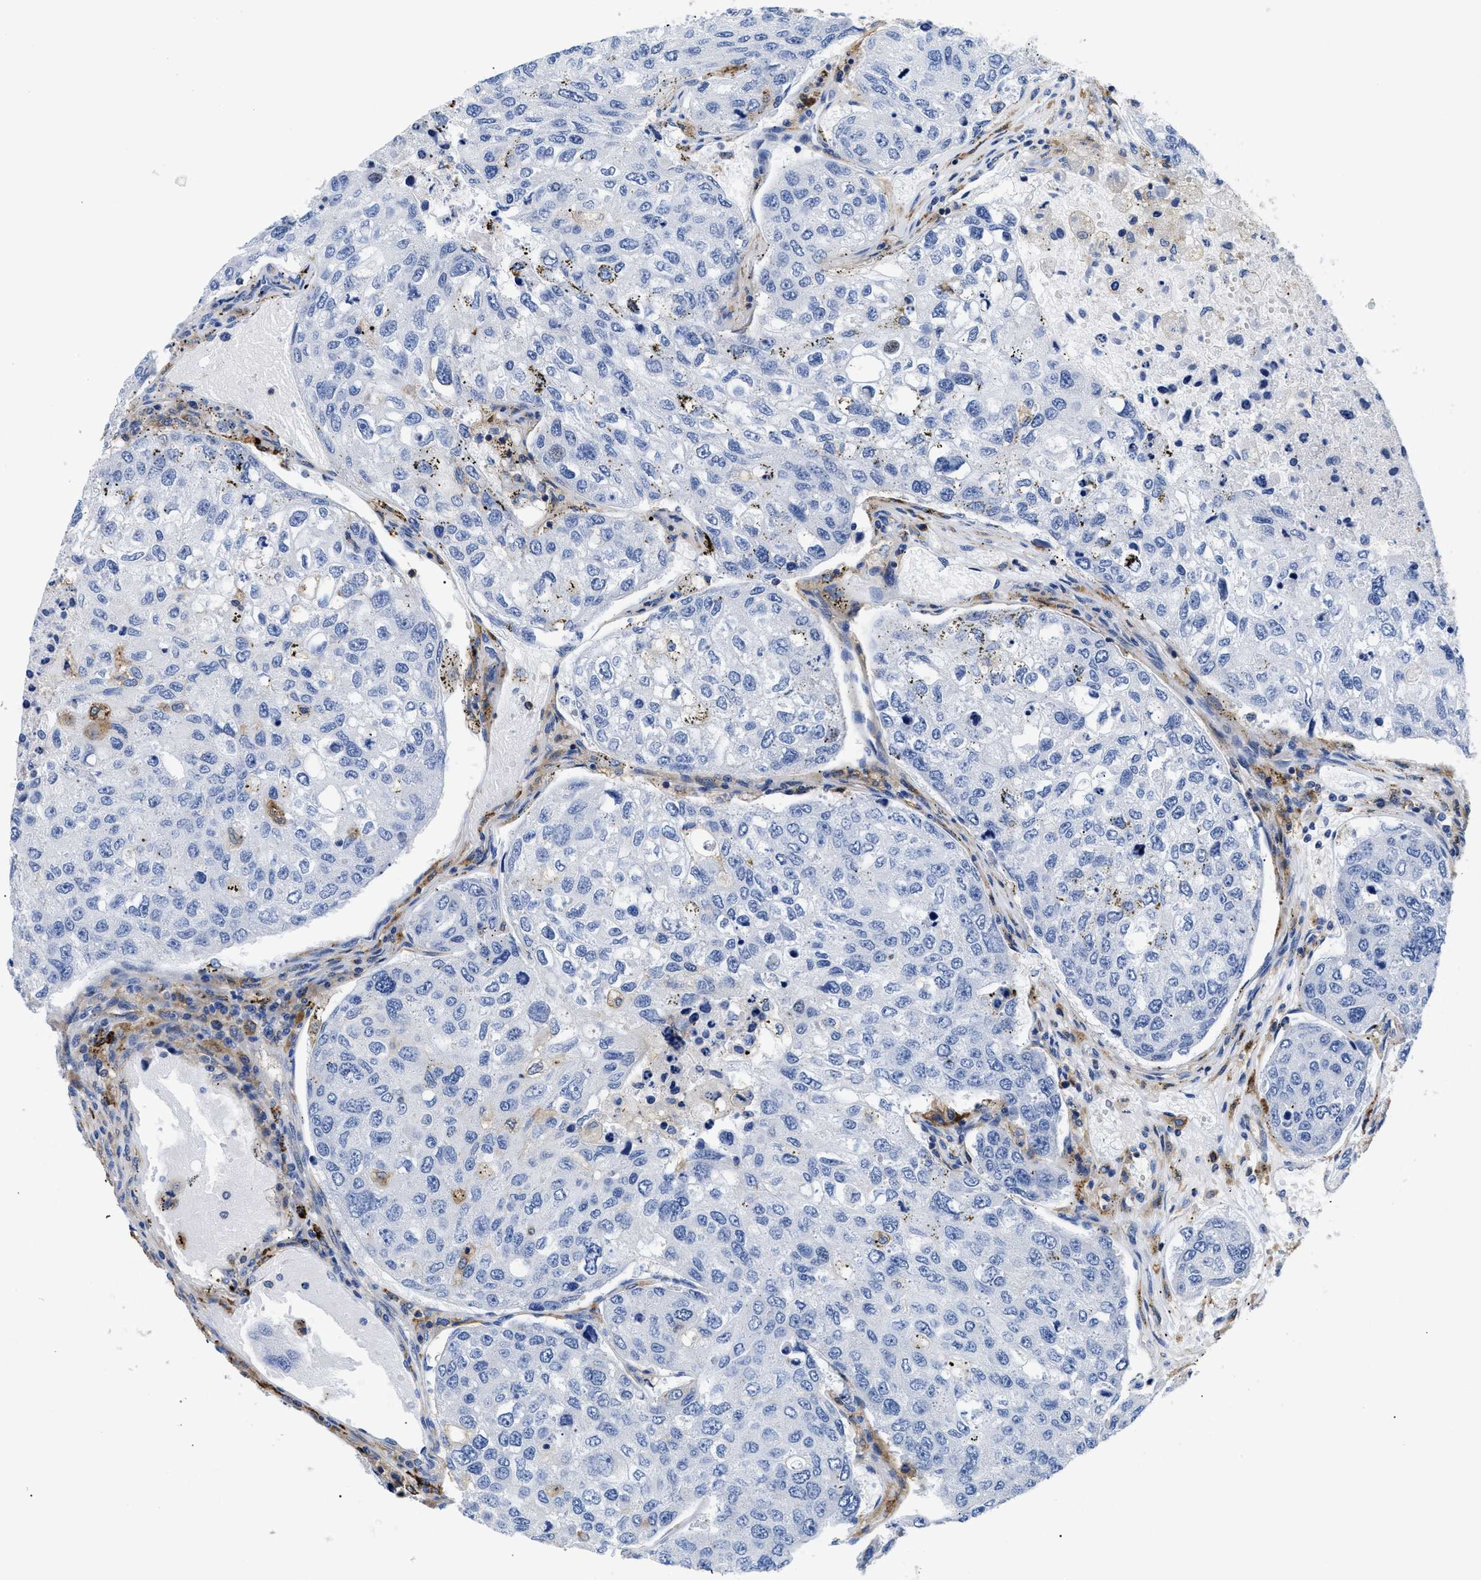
{"staining": {"intensity": "negative", "quantity": "none", "location": "none"}, "tissue": "urothelial cancer", "cell_type": "Tumor cells", "image_type": "cancer", "snomed": [{"axis": "morphology", "description": "Urothelial carcinoma, High grade"}, {"axis": "topography", "description": "Lymph node"}, {"axis": "topography", "description": "Urinary bladder"}], "caption": "An IHC histopathology image of urothelial cancer is shown. There is no staining in tumor cells of urothelial cancer.", "gene": "HLA-DPA1", "patient": {"sex": "male", "age": 51}}